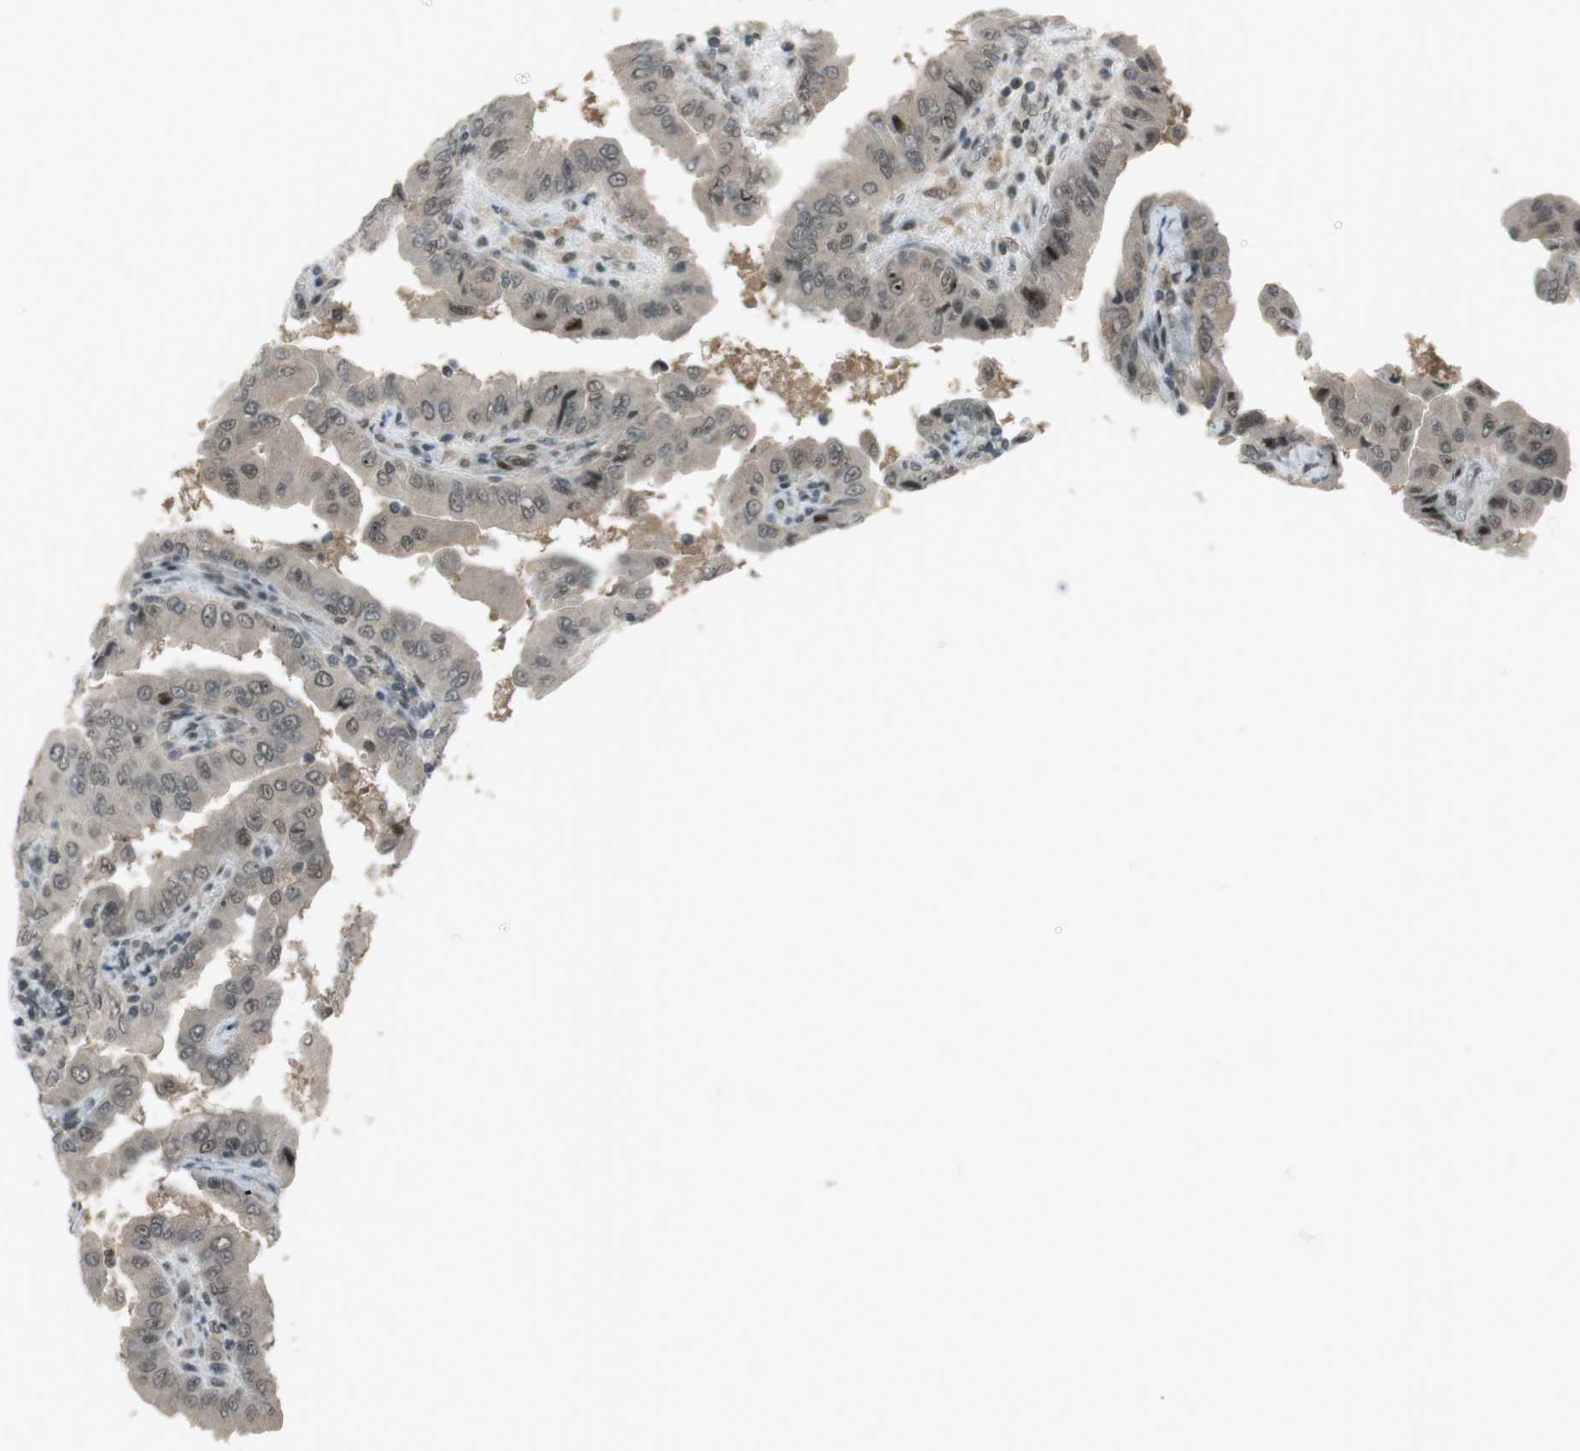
{"staining": {"intensity": "weak", "quantity": "25%-75%", "location": "nuclear"}, "tissue": "thyroid cancer", "cell_type": "Tumor cells", "image_type": "cancer", "snomed": [{"axis": "morphology", "description": "Papillary adenocarcinoma, NOS"}, {"axis": "topography", "description": "Thyroid gland"}], "caption": "Thyroid papillary adenocarcinoma was stained to show a protein in brown. There is low levels of weak nuclear positivity in approximately 25%-75% of tumor cells.", "gene": "SLITRK5", "patient": {"sex": "male", "age": 33}}